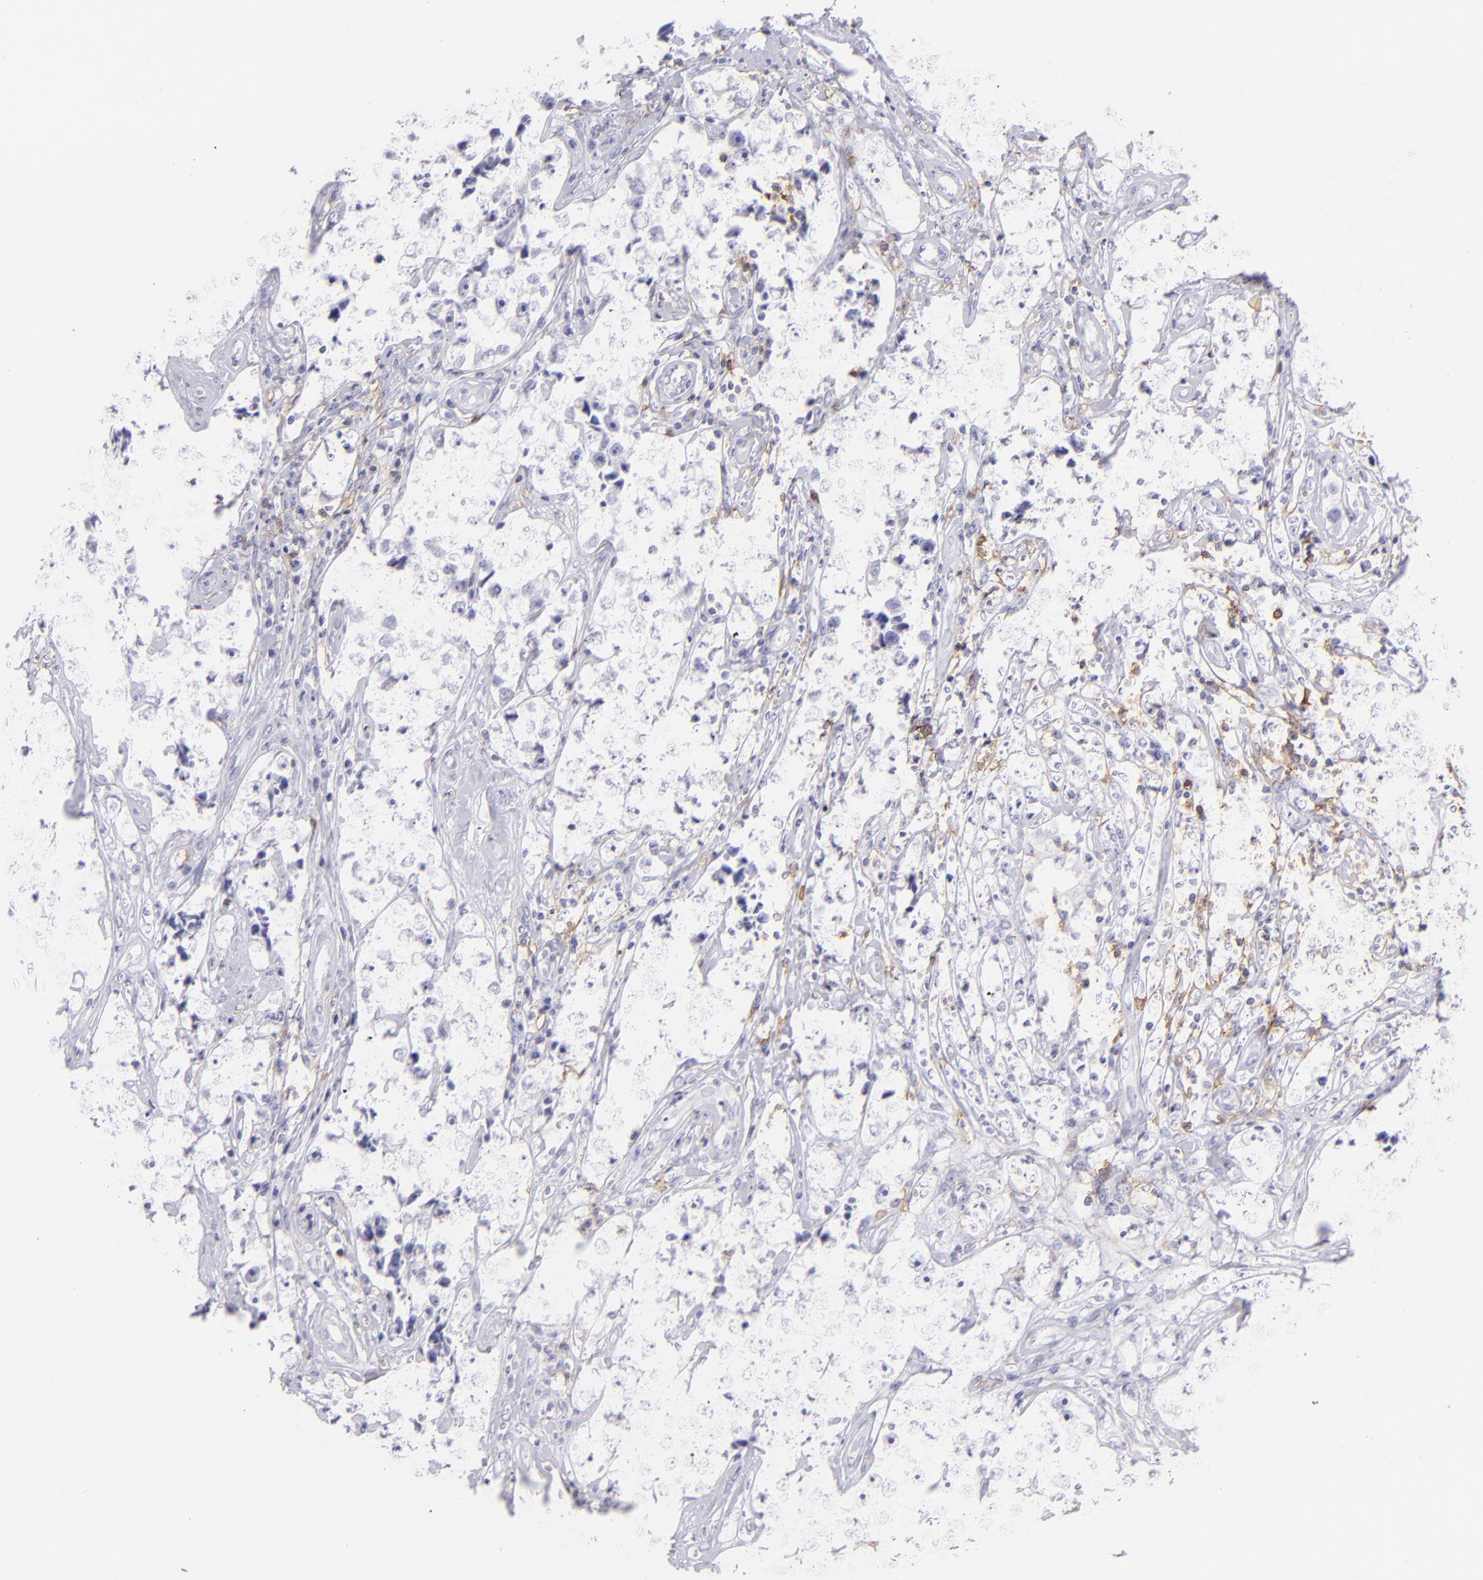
{"staining": {"intensity": "weak", "quantity": "<25%", "location": "cytoplasmic/membranous"}, "tissue": "testis cancer", "cell_type": "Tumor cells", "image_type": "cancer", "snomed": [{"axis": "morphology", "description": "Seminoma, NOS"}, {"axis": "topography", "description": "Testis"}], "caption": "High magnification brightfield microscopy of testis cancer stained with DAB (3,3'-diaminobenzidine) (brown) and counterstained with hematoxylin (blue): tumor cells show no significant expression.", "gene": "CD69", "patient": {"sex": "male", "age": 32}}